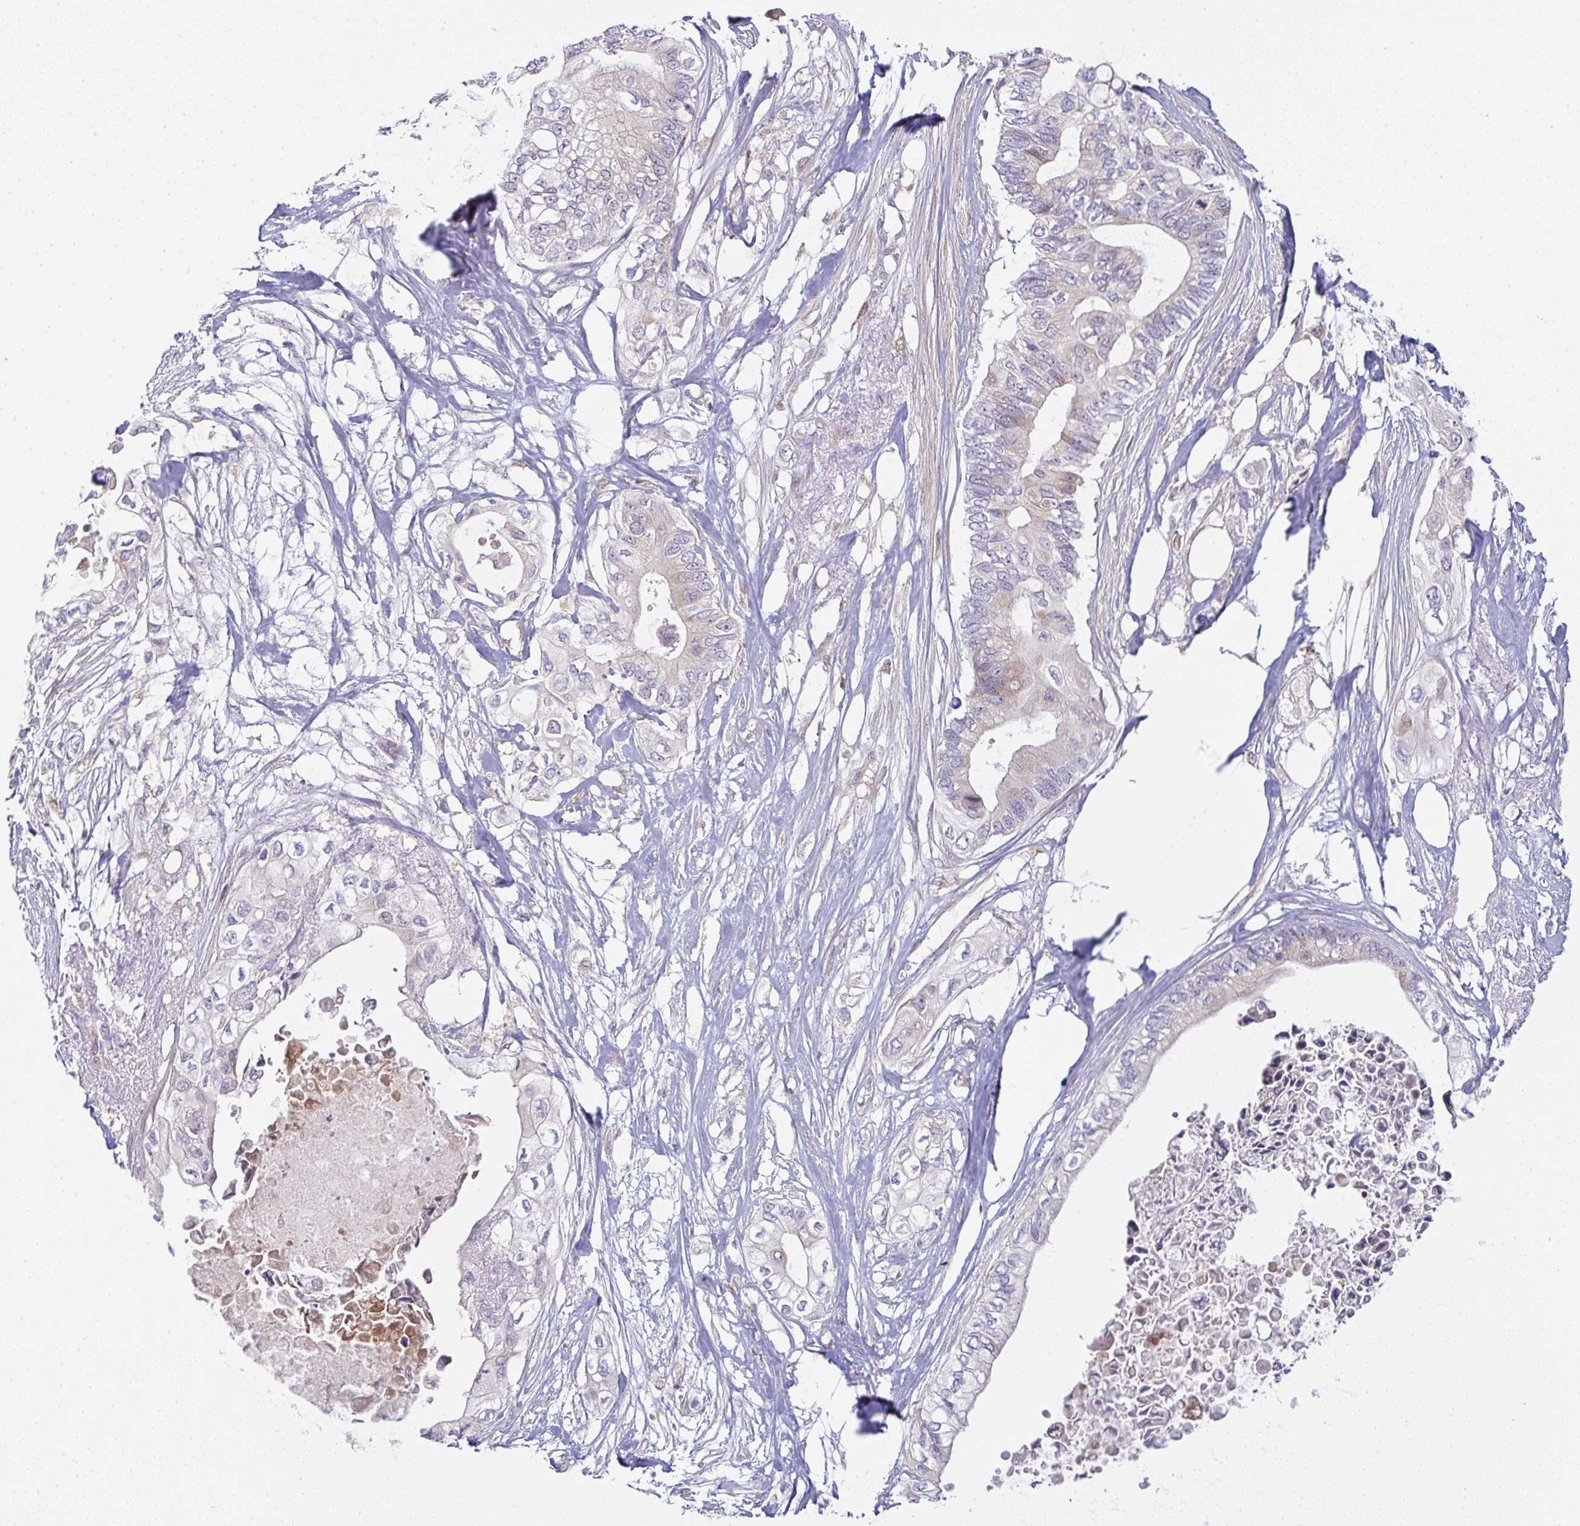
{"staining": {"intensity": "weak", "quantity": "<25%", "location": "cytoplasmic/membranous"}, "tissue": "pancreatic cancer", "cell_type": "Tumor cells", "image_type": "cancer", "snomed": [{"axis": "morphology", "description": "Adenocarcinoma, NOS"}, {"axis": "topography", "description": "Pancreas"}], "caption": "Immunohistochemistry (IHC) image of pancreatic cancer stained for a protein (brown), which reveals no positivity in tumor cells.", "gene": "MOB1A", "patient": {"sex": "female", "age": 63}}